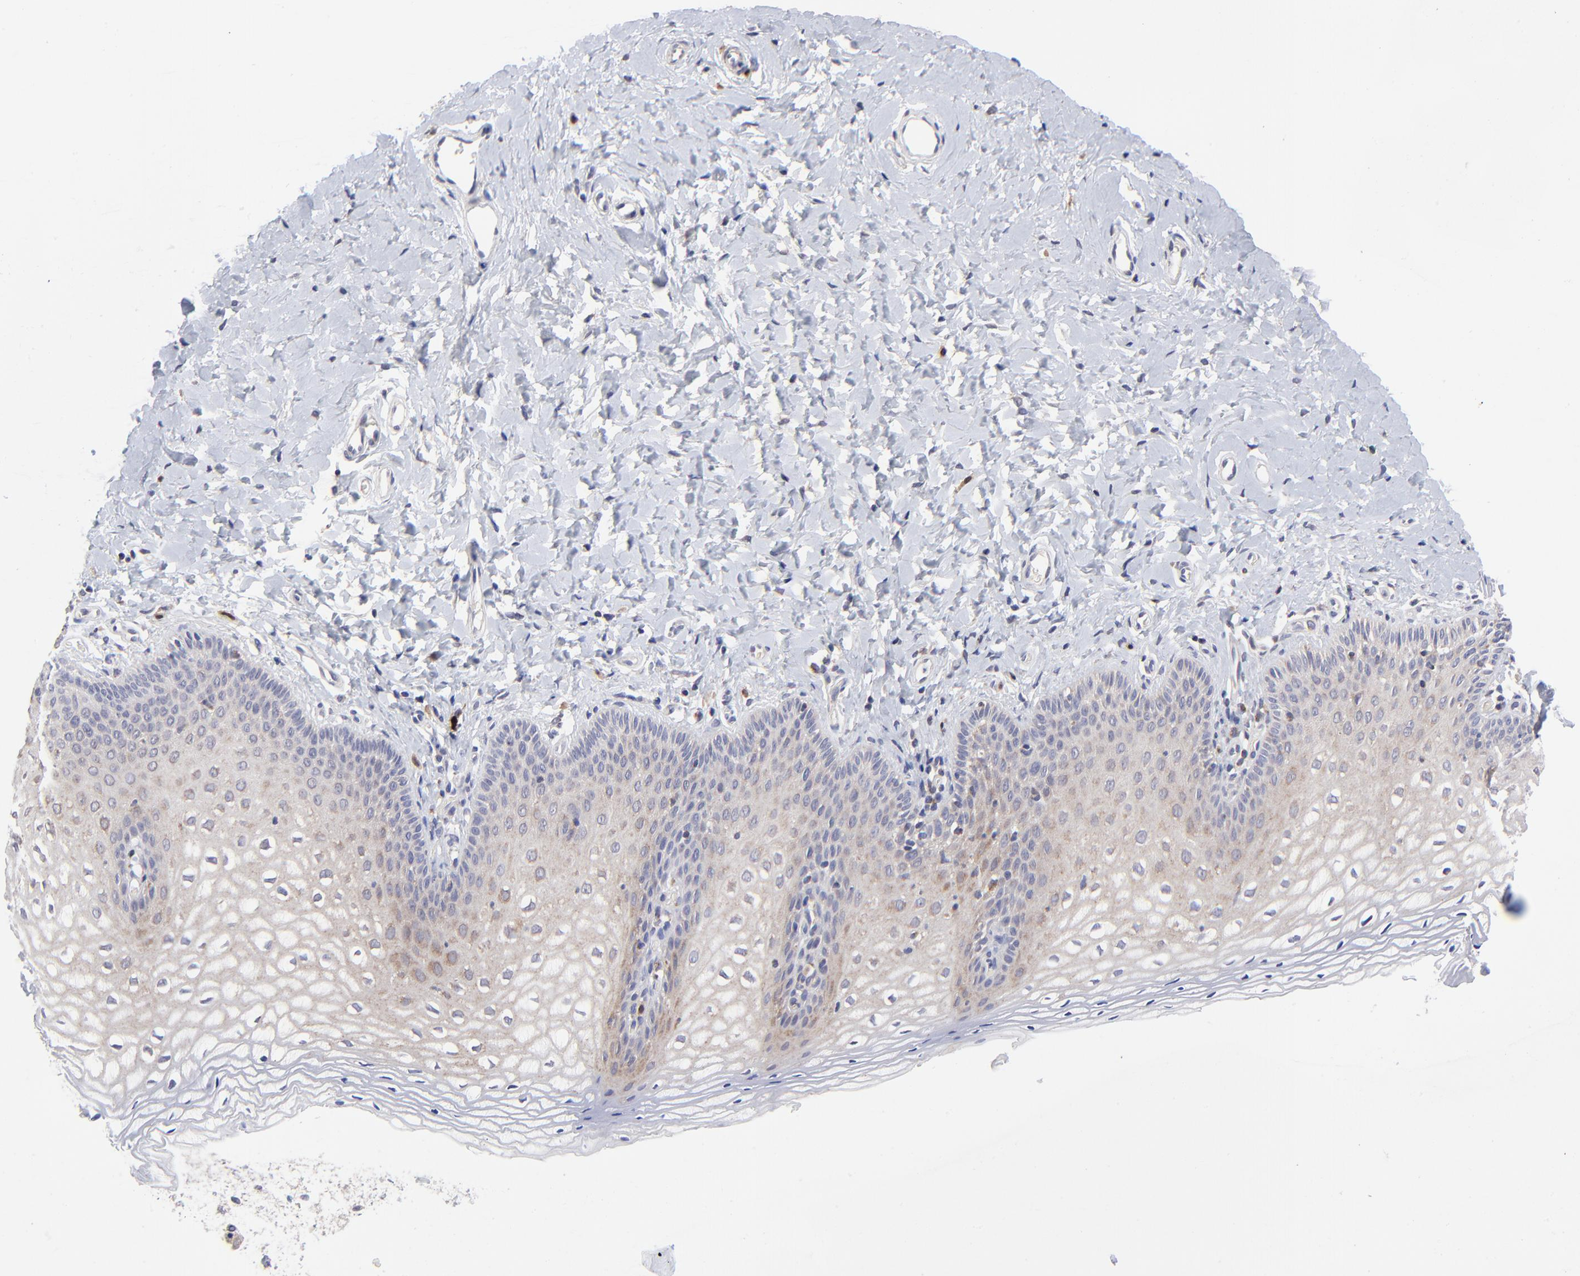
{"staining": {"intensity": "weak", "quantity": "25%-75%", "location": "cytoplasmic/membranous"}, "tissue": "vagina", "cell_type": "Squamous epithelial cells", "image_type": "normal", "snomed": [{"axis": "morphology", "description": "Normal tissue, NOS"}, {"axis": "topography", "description": "Vagina"}], "caption": "Vagina stained with IHC shows weak cytoplasmic/membranous positivity in approximately 25%-75% of squamous epithelial cells. (DAB (3,3'-diaminobenzidine) IHC, brown staining for protein, blue staining for nuclei).", "gene": "FBXL12", "patient": {"sex": "female", "age": 55}}